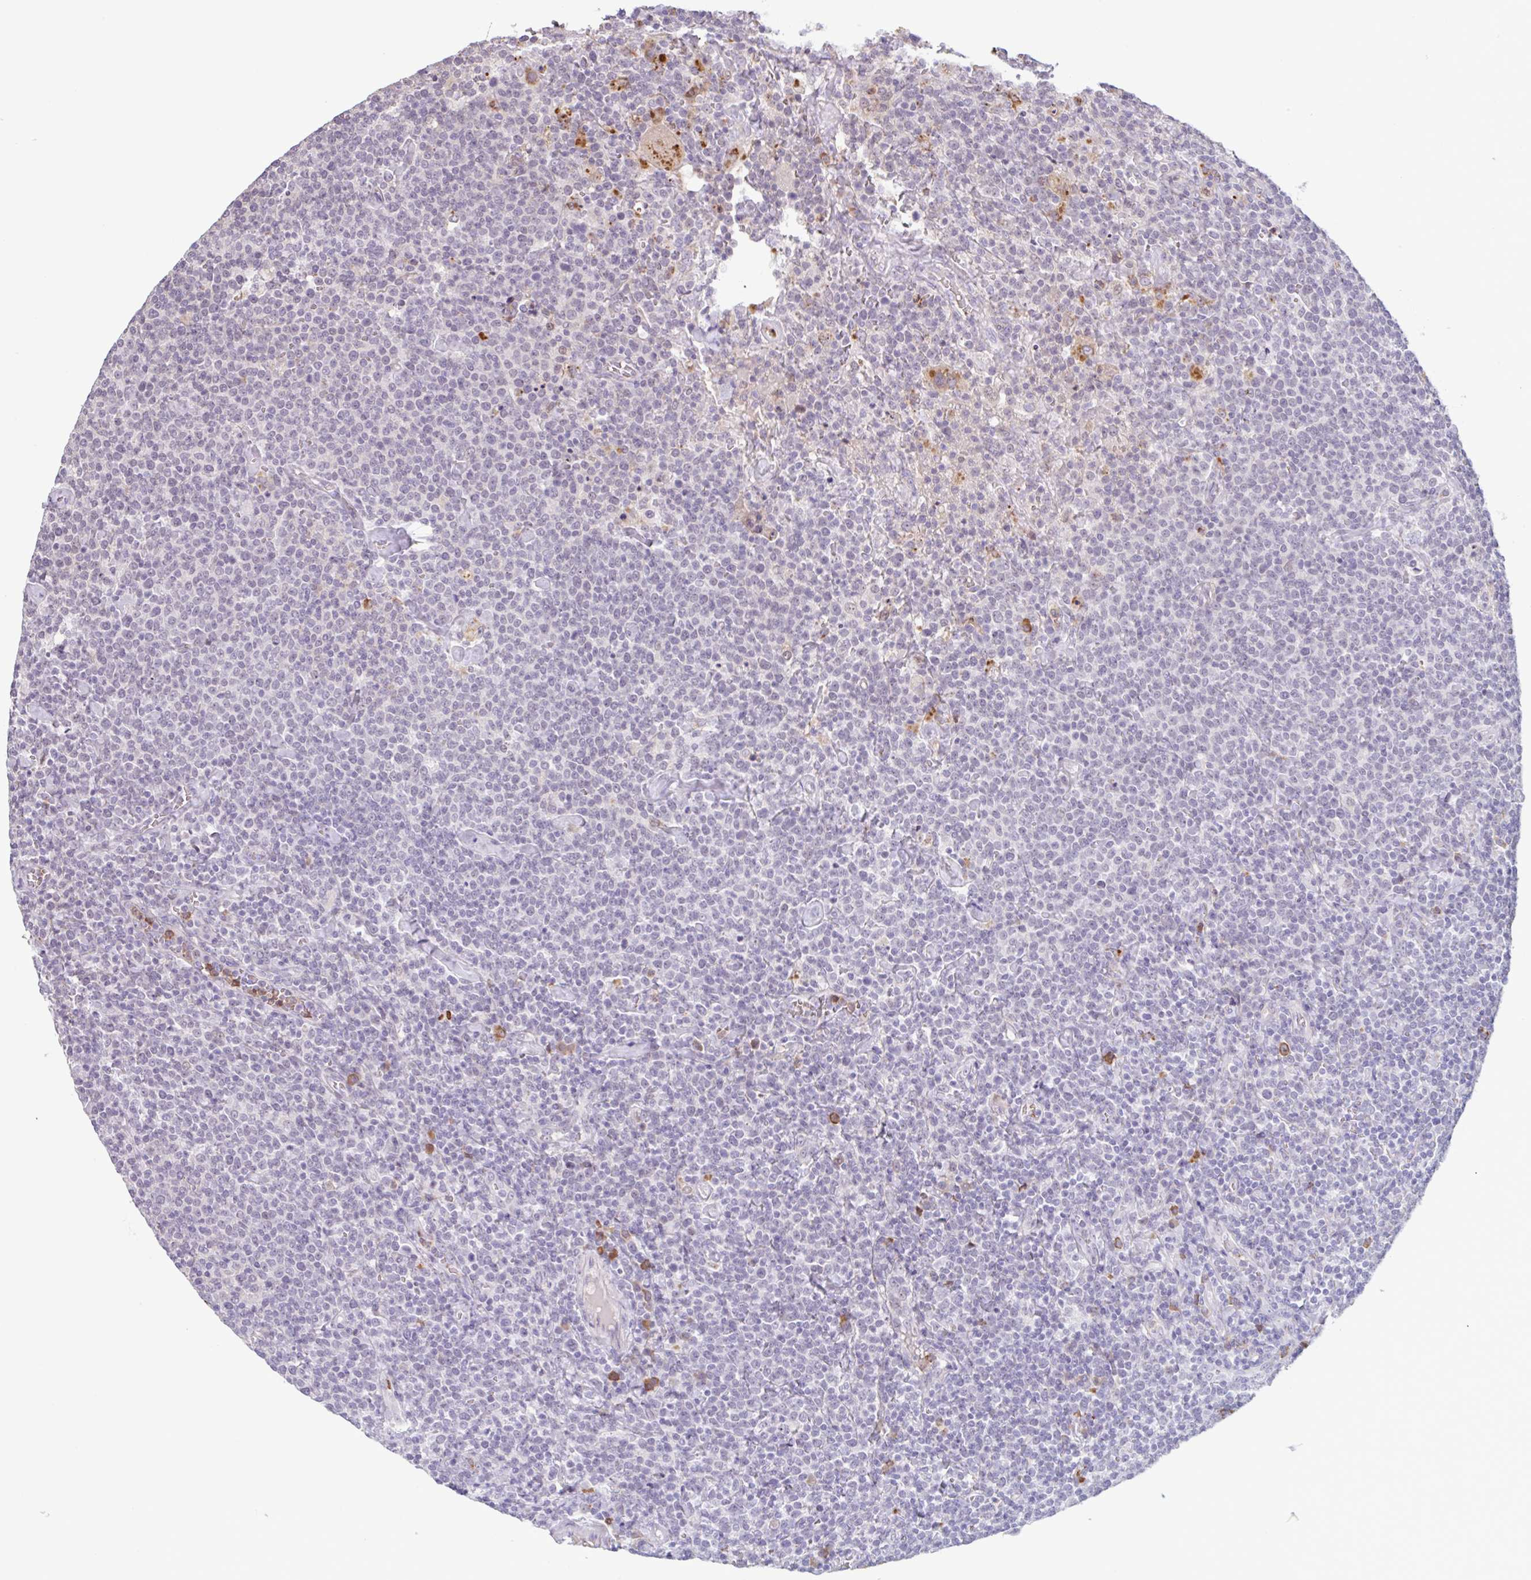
{"staining": {"intensity": "negative", "quantity": "none", "location": "none"}, "tissue": "lymphoma", "cell_type": "Tumor cells", "image_type": "cancer", "snomed": [{"axis": "morphology", "description": "Malignant lymphoma, non-Hodgkin's type, High grade"}, {"axis": "topography", "description": "Lymph node"}], "caption": "Micrograph shows no protein staining in tumor cells of lymphoma tissue.", "gene": "TAF1D", "patient": {"sex": "male", "age": 61}}